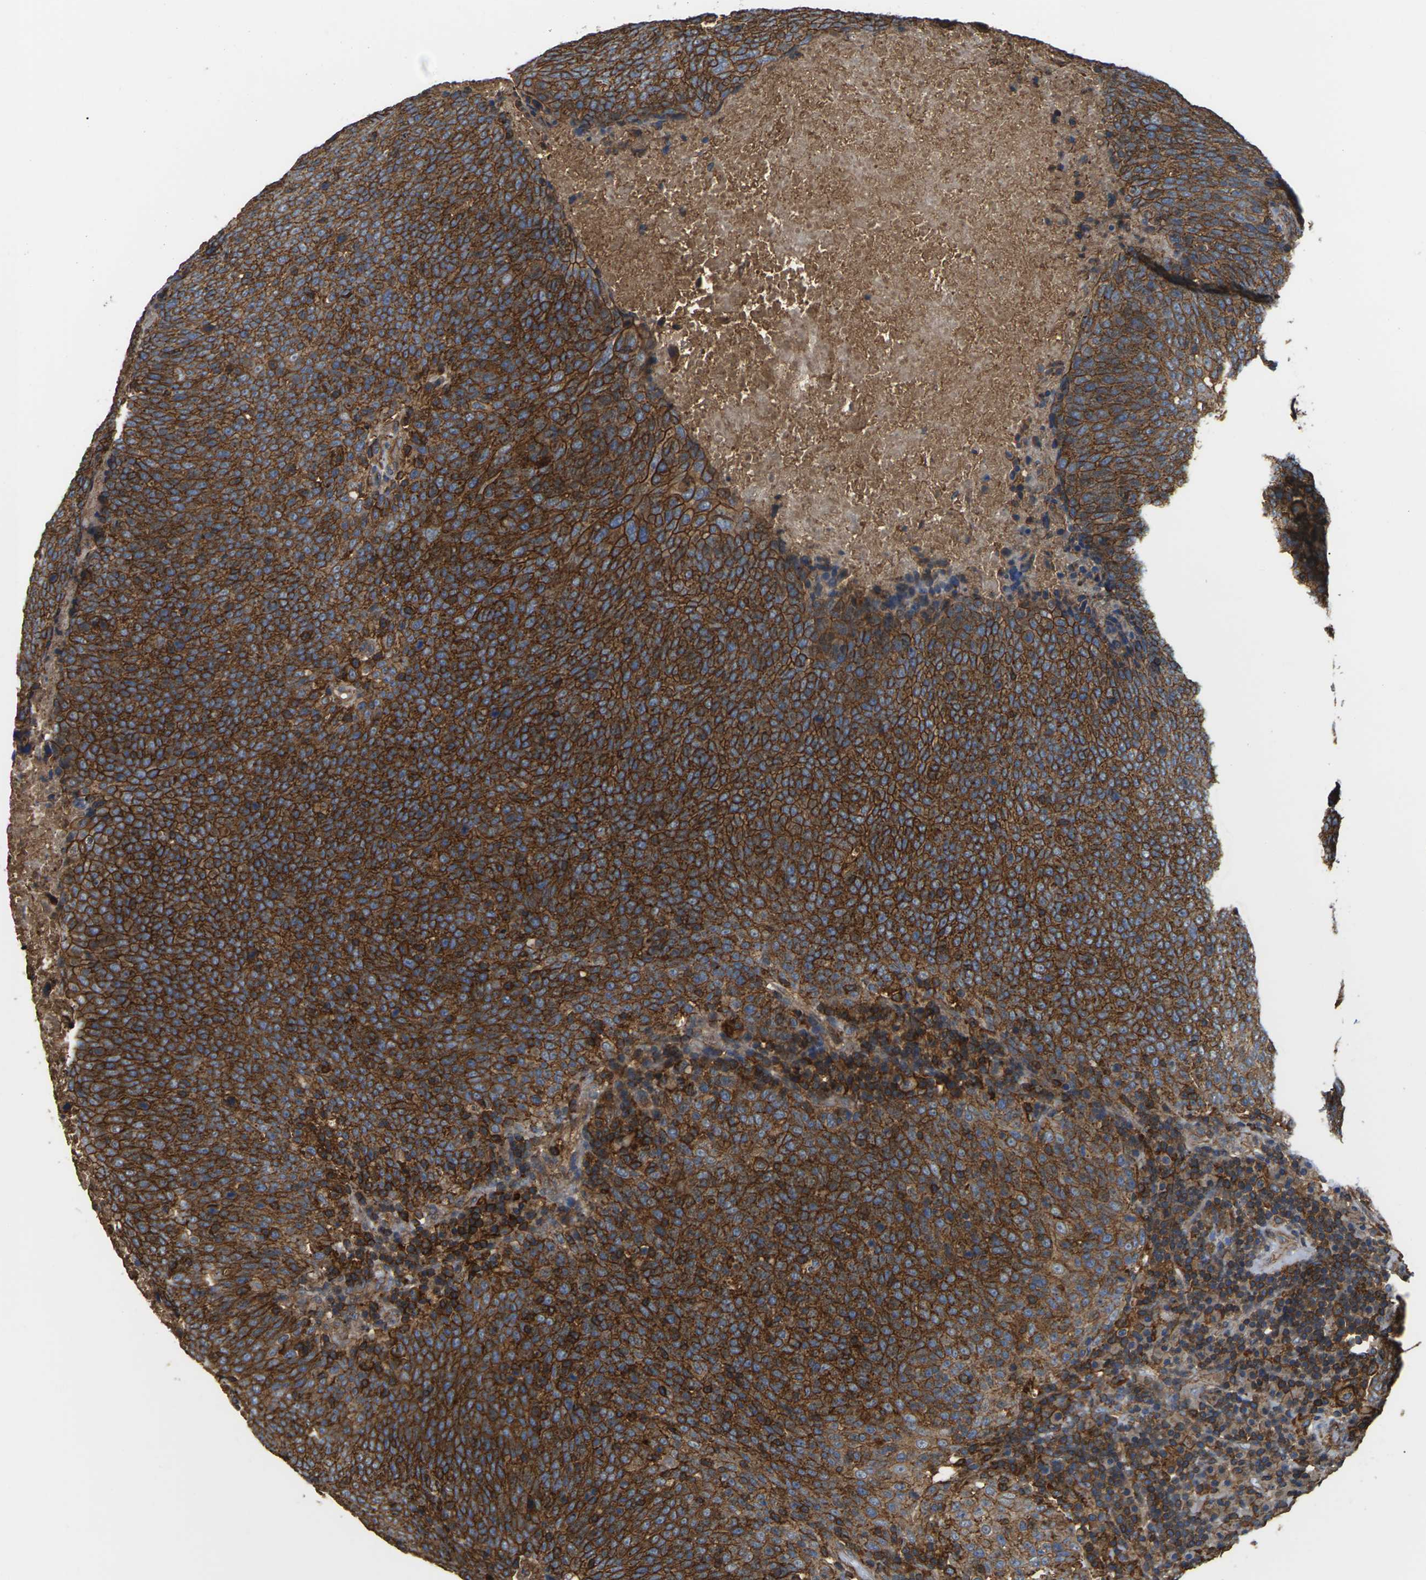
{"staining": {"intensity": "strong", "quantity": ">75%", "location": "cytoplasmic/membranous"}, "tissue": "head and neck cancer", "cell_type": "Tumor cells", "image_type": "cancer", "snomed": [{"axis": "morphology", "description": "Squamous cell carcinoma, NOS"}, {"axis": "morphology", "description": "Squamous cell carcinoma, metastatic, NOS"}, {"axis": "topography", "description": "Lymph node"}, {"axis": "topography", "description": "Head-Neck"}], "caption": "The image shows staining of head and neck metastatic squamous cell carcinoma, revealing strong cytoplasmic/membranous protein staining (brown color) within tumor cells.", "gene": "IQGAP1", "patient": {"sex": "male", "age": 62}}